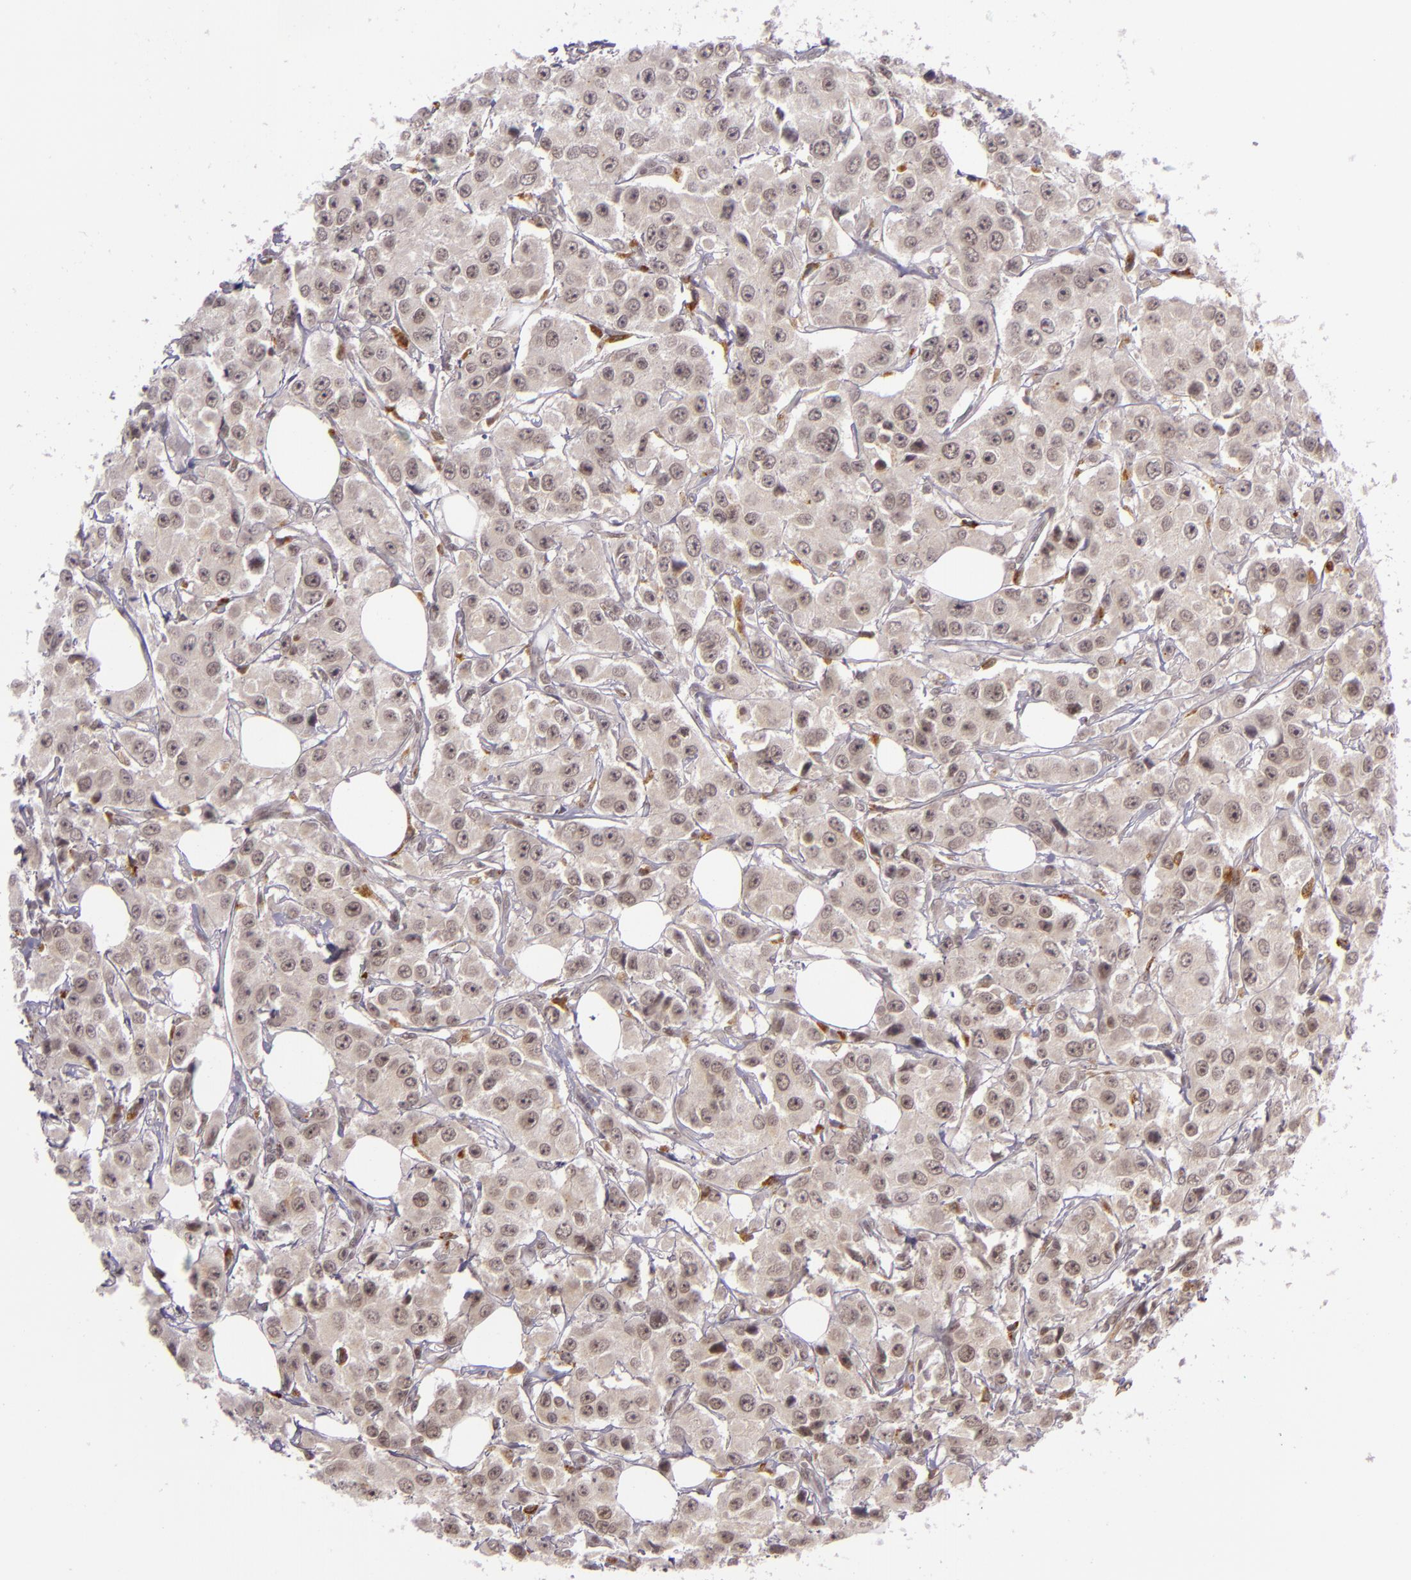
{"staining": {"intensity": "weak", "quantity": ">75%", "location": "cytoplasmic/membranous,nuclear"}, "tissue": "breast cancer", "cell_type": "Tumor cells", "image_type": "cancer", "snomed": [{"axis": "morphology", "description": "Duct carcinoma"}, {"axis": "topography", "description": "Breast"}], "caption": "This is an image of IHC staining of breast cancer, which shows weak positivity in the cytoplasmic/membranous and nuclear of tumor cells.", "gene": "ZFX", "patient": {"sex": "female", "age": 58}}